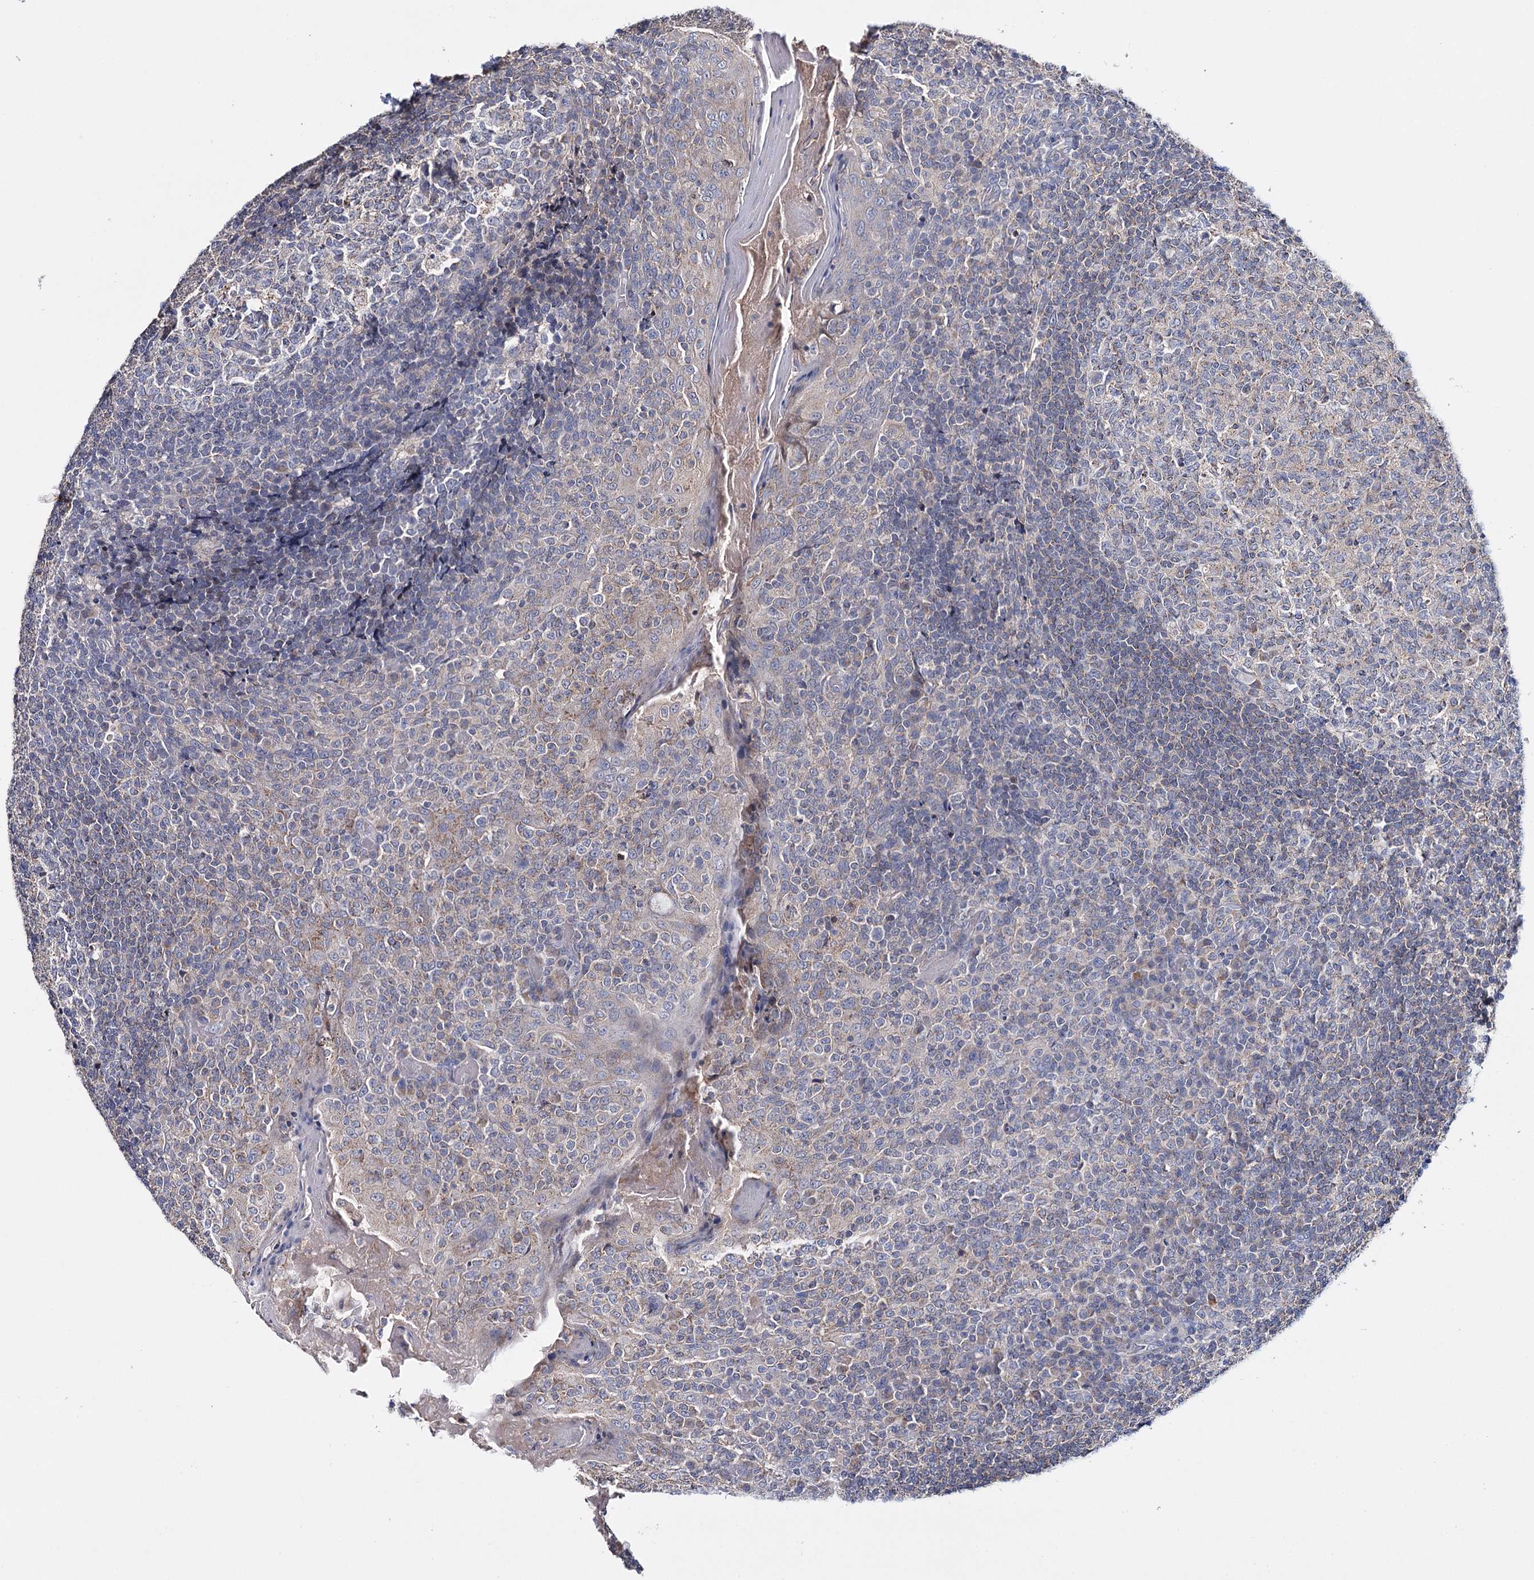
{"staining": {"intensity": "negative", "quantity": "none", "location": "none"}, "tissue": "tonsil", "cell_type": "Germinal center cells", "image_type": "normal", "snomed": [{"axis": "morphology", "description": "Normal tissue, NOS"}, {"axis": "topography", "description": "Tonsil"}], "caption": "Protein analysis of normal tonsil shows no significant staining in germinal center cells. (Immunohistochemistry, brightfield microscopy, high magnification).", "gene": "CFAP46", "patient": {"sex": "female", "age": 19}}